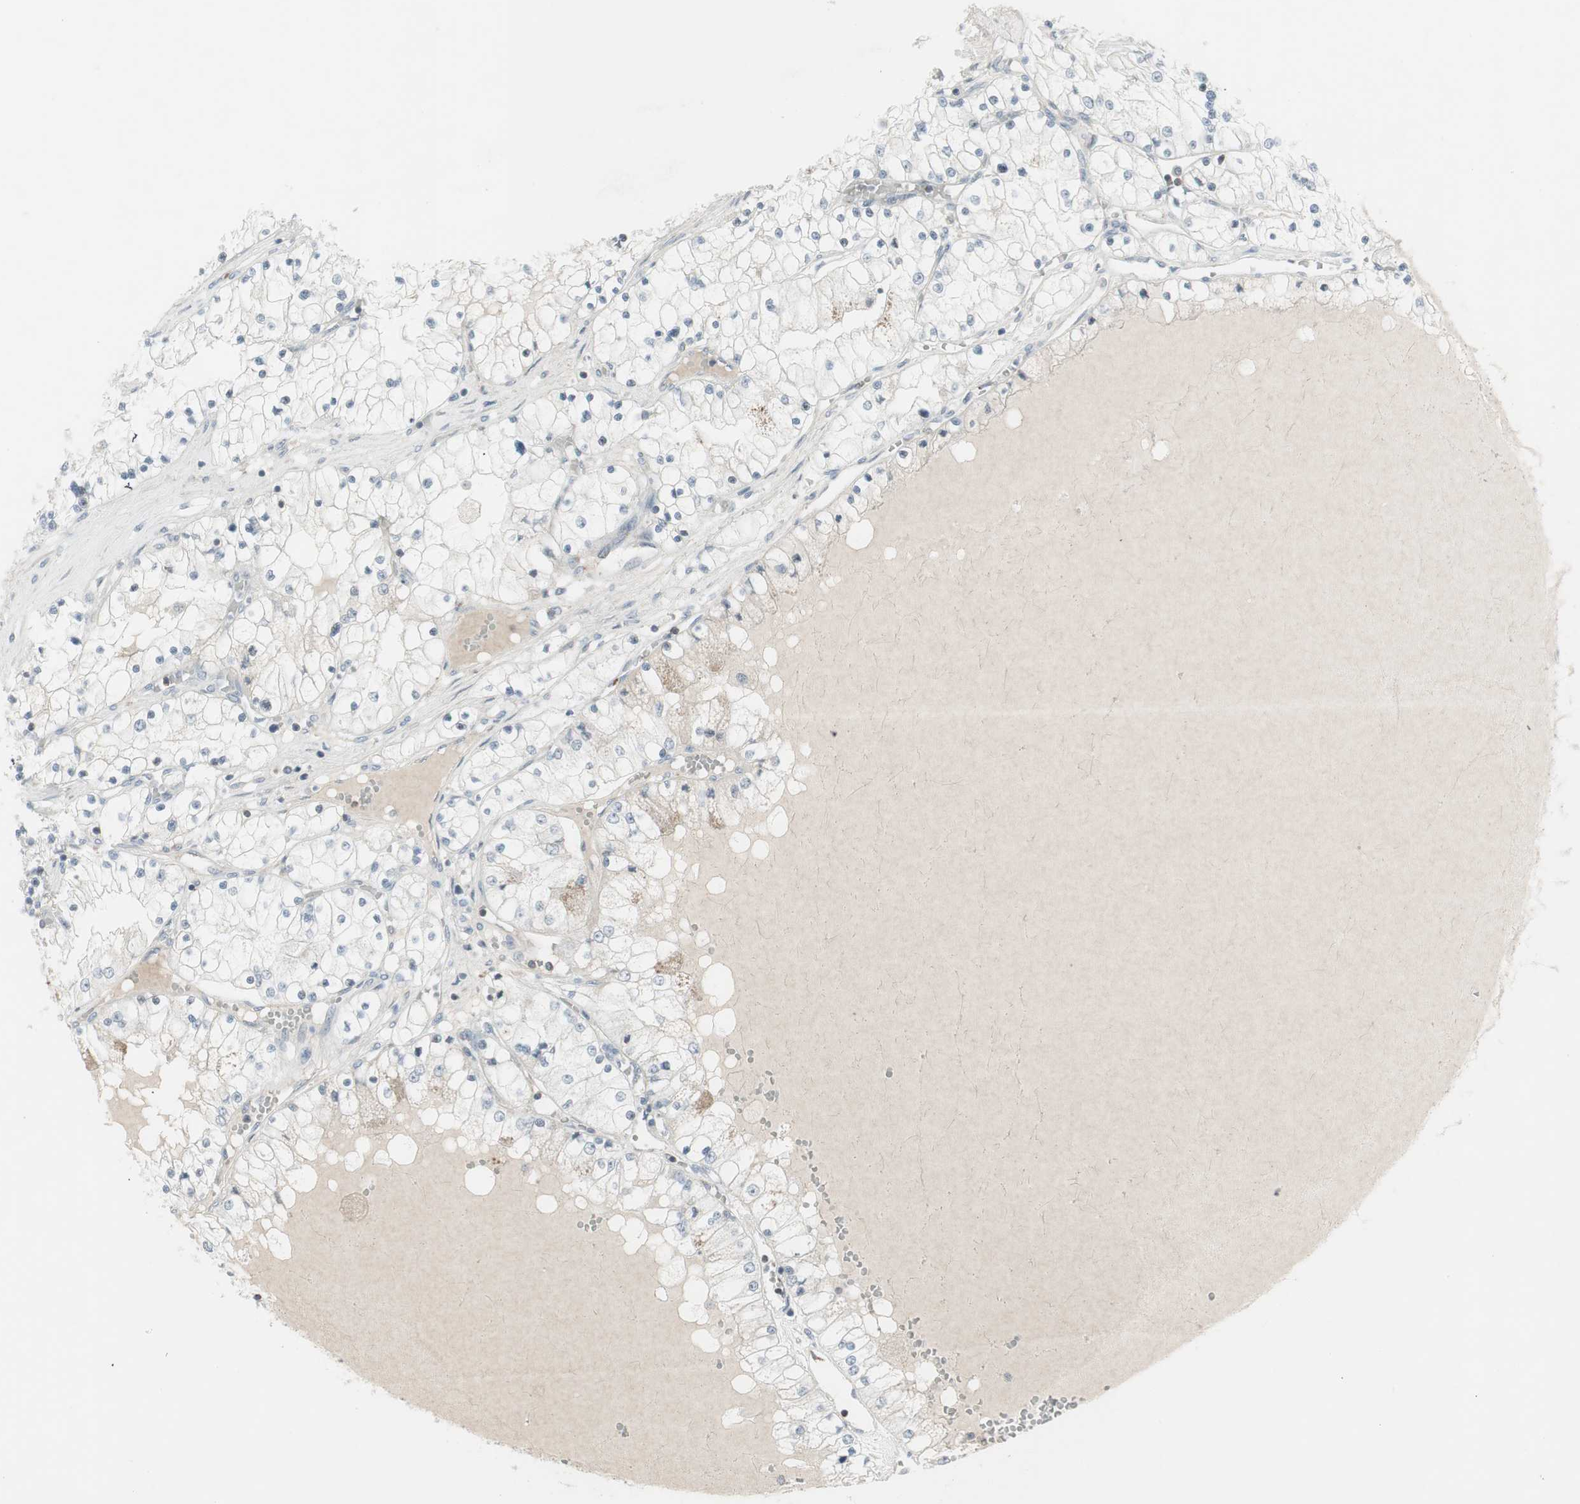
{"staining": {"intensity": "negative", "quantity": "none", "location": "none"}, "tissue": "renal cancer", "cell_type": "Tumor cells", "image_type": "cancer", "snomed": [{"axis": "morphology", "description": "Adenocarcinoma, NOS"}, {"axis": "topography", "description": "Kidney"}], "caption": "Tumor cells show no significant protein expression in renal cancer (adenocarcinoma).", "gene": "MAP4K4", "patient": {"sex": "male", "age": 68}}